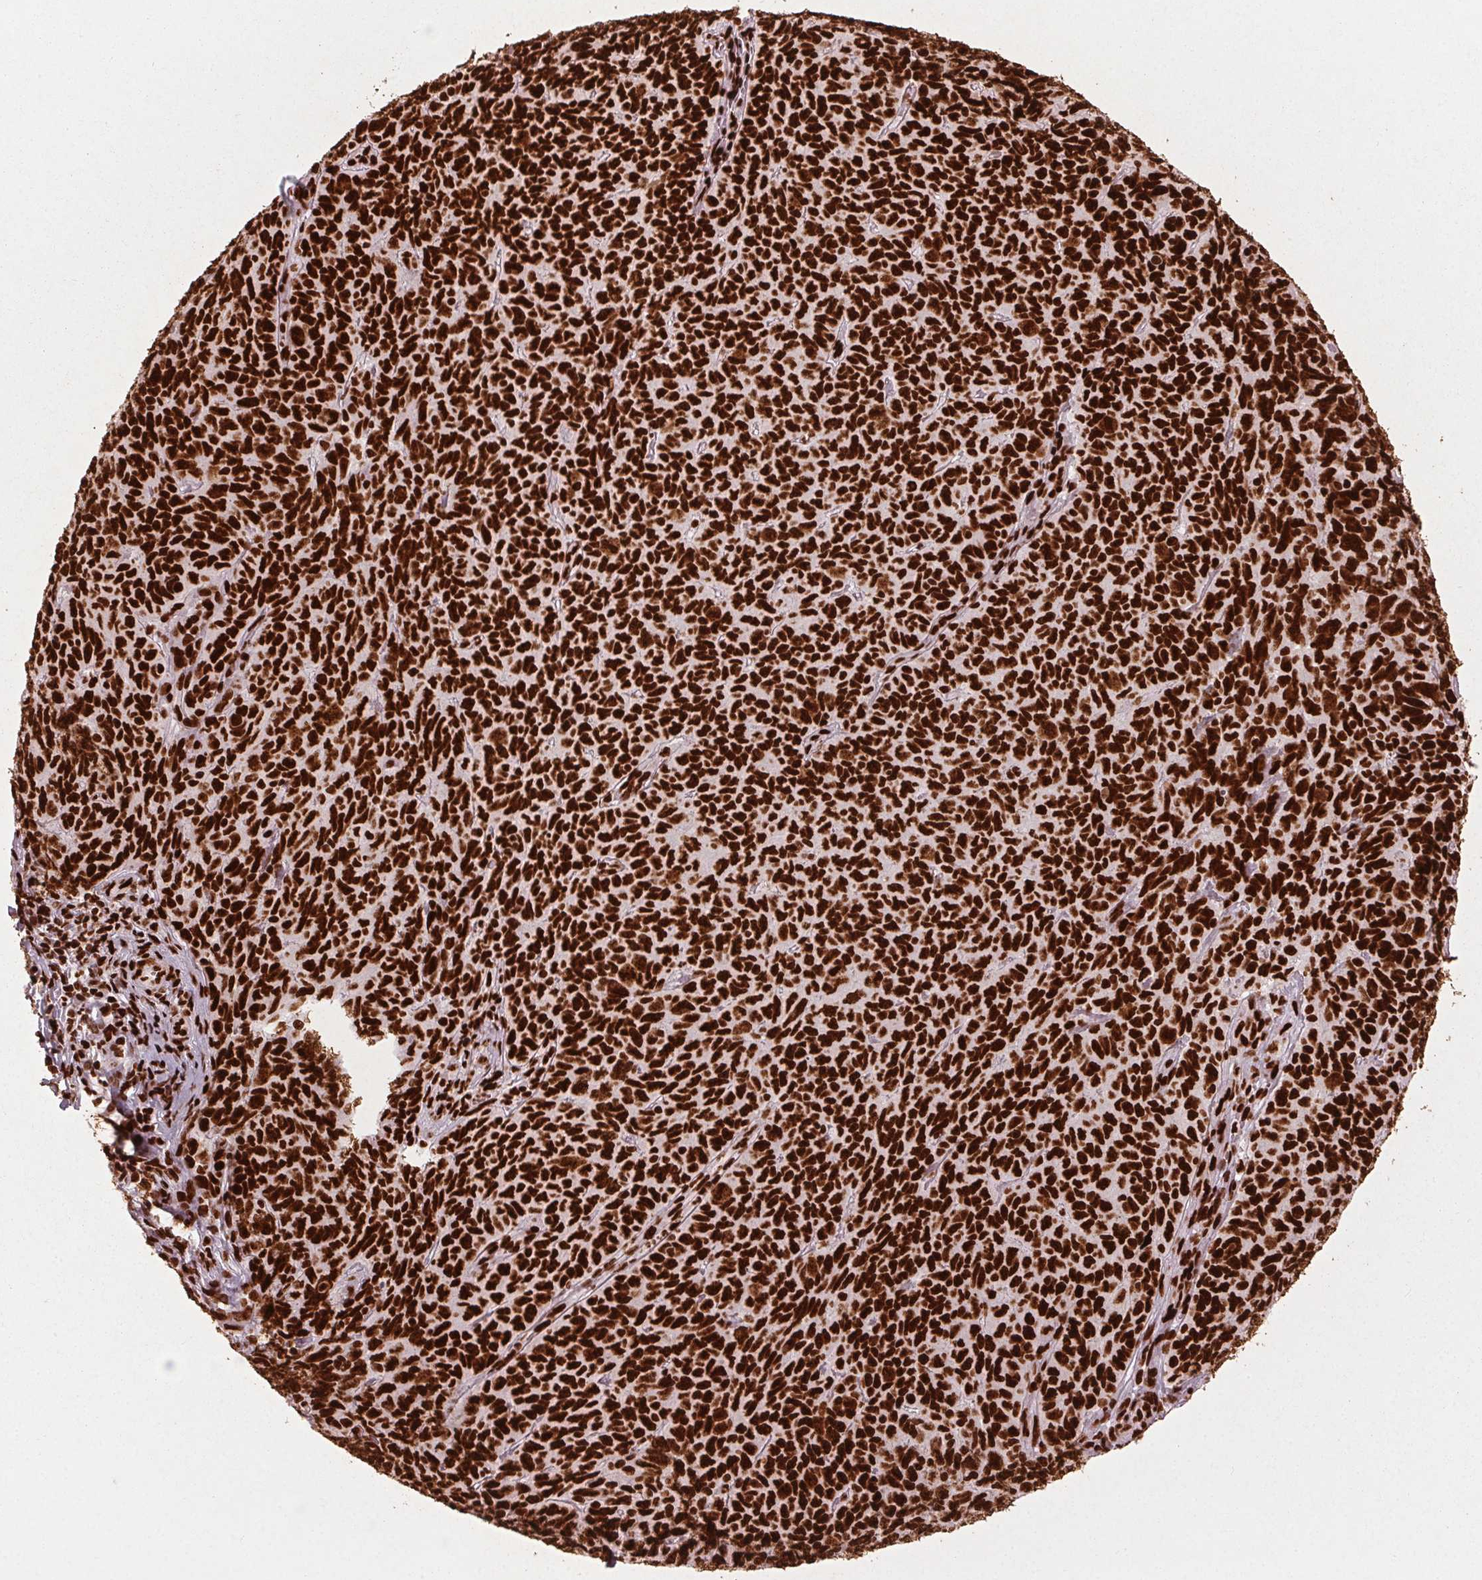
{"staining": {"intensity": "strong", "quantity": ">75%", "location": "nuclear"}, "tissue": "skin cancer", "cell_type": "Tumor cells", "image_type": "cancer", "snomed": [{"axis": "morphology", "description": "Squamous cell carcinoma, NOS"}, {"axis": "topography", "description": "Skin"}, {"axis": "topography", "description": "Anal"}], "caption": "Immunohistochemistry (IHC) histopathology image of human squamous cell carcinoma (skin) stained for a protein (brown), which displays high levels of strong nuclear staining in approximately >75% of tumor cells.", "gene": "BRD4", "patient": {"sex": "female", "age": 51}}